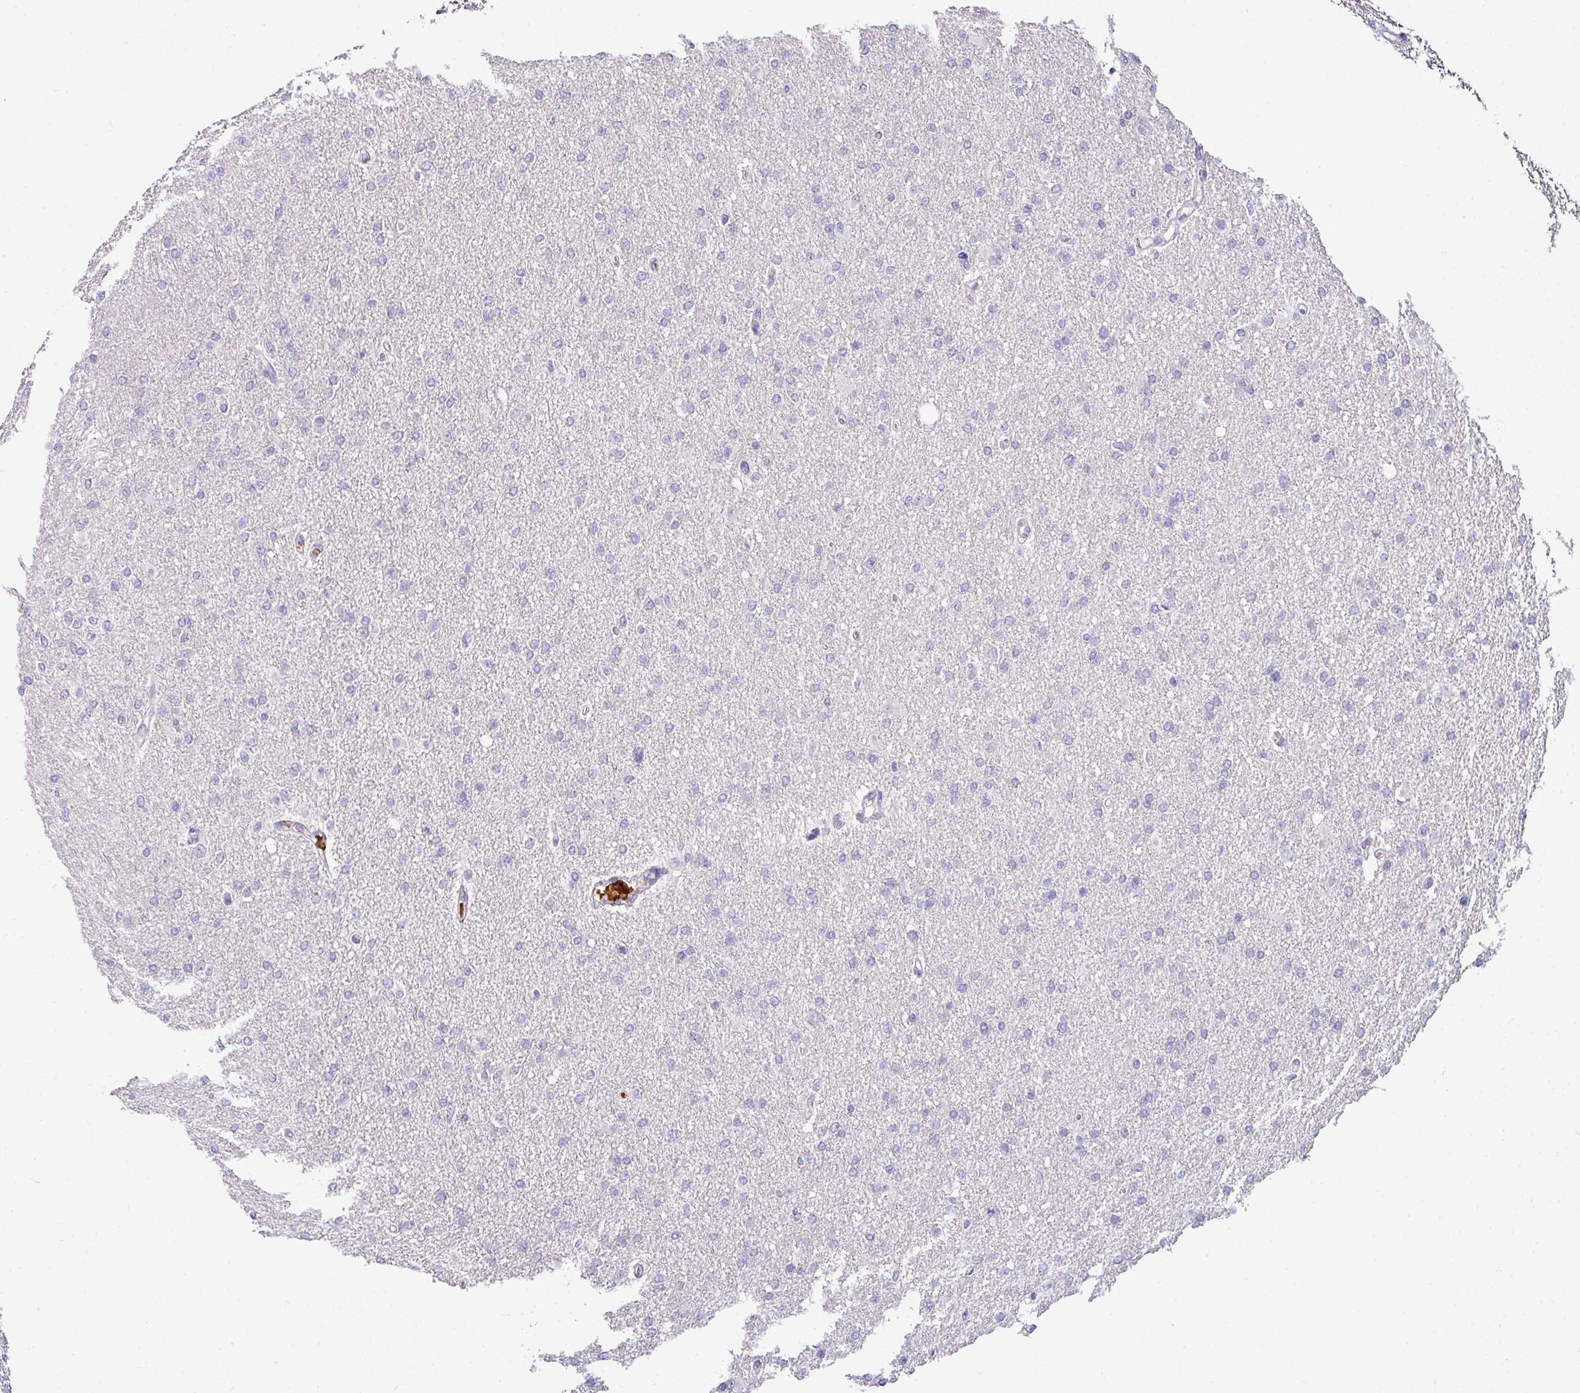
{"staining": {"intensity": "negative", "quantity": "none", "location": "none"}, "tissue": "glioma", "cell_type": "Tumor cells", "image_type": "cancer", "snomed": [{"axis": "morphology", "description": "Glioma, malignant, High grade"}, {"axis": "topography", "description": "Cerebral cortex"}], "caption": "Micrograph shows no protein staining in tumor cells of glioma tissue.", "gene": "NAPSA", "patient": {"sex": "female", "age": 36}}